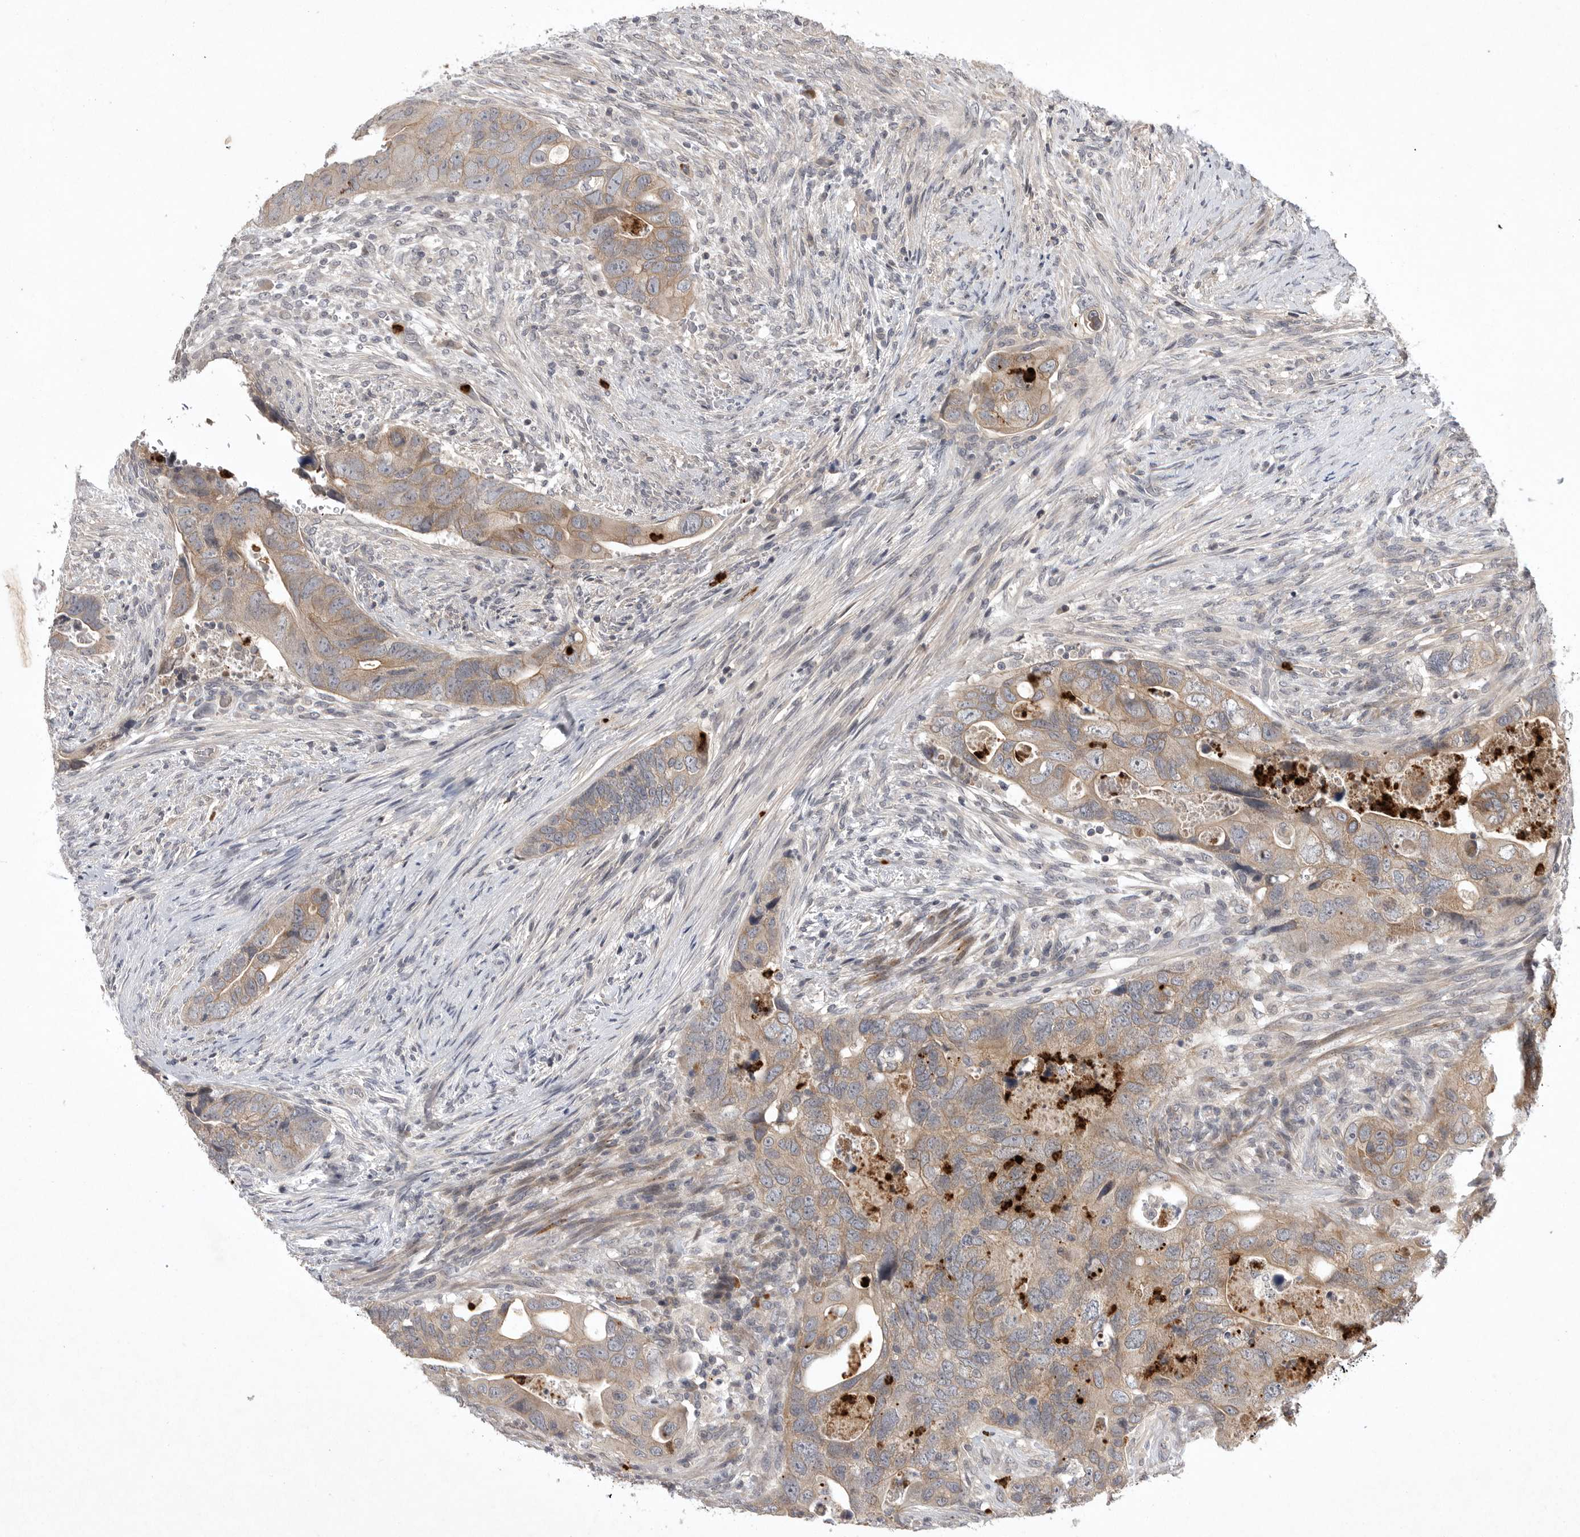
{"staining": {"intensity": "weak", "quantity": "25%-75%", "location": "cytoplasmic/membranous"}, "tissue": "colorectal cancer", "cell_type": "Tumor cells", "image_type": "cancer", "snomed": [{"axis": "morphology", "description": "Adenocarcinoma, NOS"}, {"axis": "topography", "description": "Rectum"}], "caption": "Immunohistochemistry (IHC) micrograph of neoplastic tissue: human adenocarcinoma (colorectal) stained using immunohistochemistry (IHC) demonstrates low levels of weak protein expression localized specifically in the cytoplasmic/membranous of tumor cells, appearing as a cytoplasmic/membranous brown color.", "gene": "UBE3D", "patient": {"sex": "male", "age": 63}}